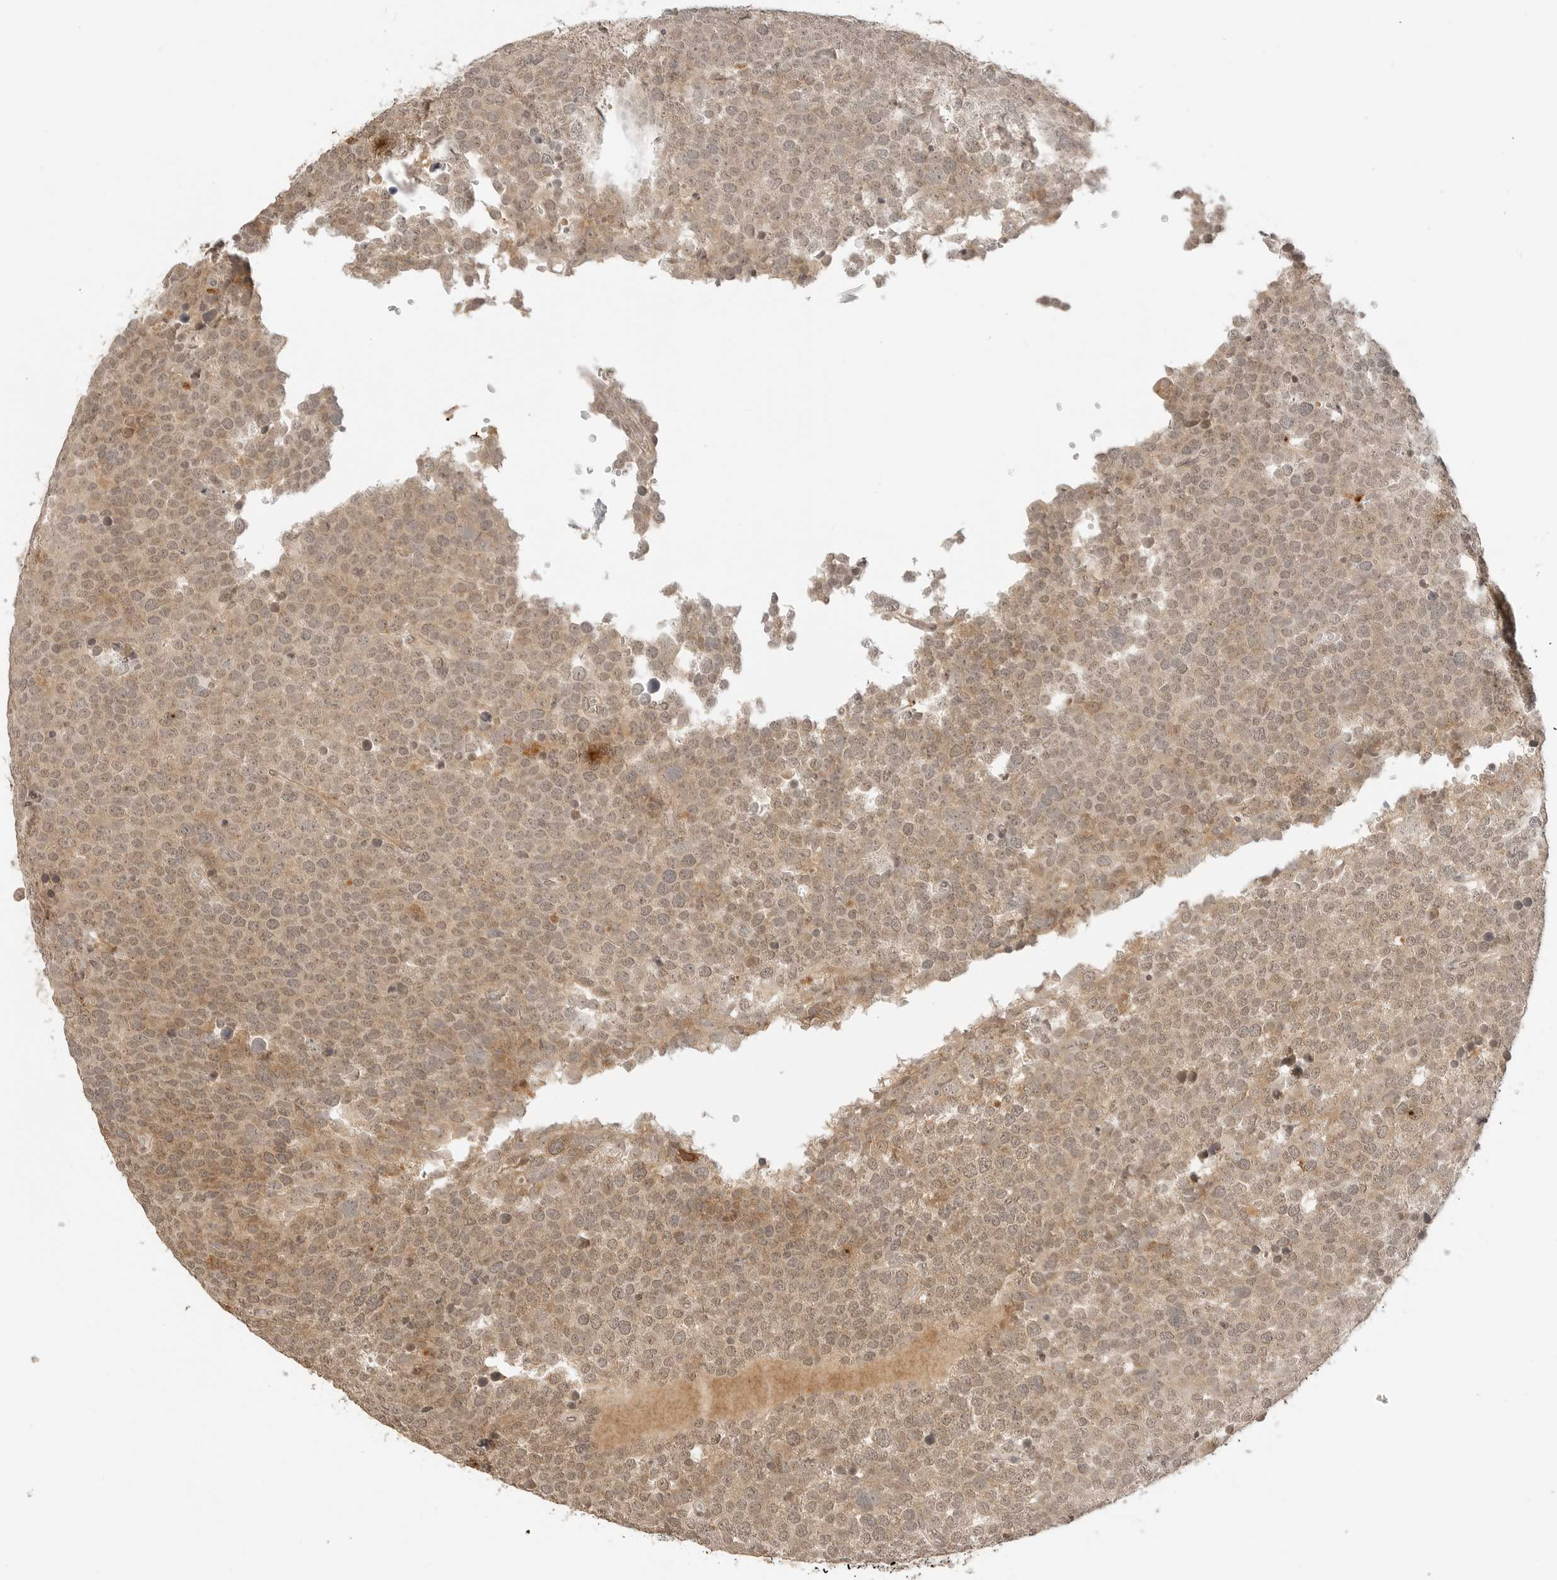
{"staining": {"intensity": "moderate", "quantity": ">75%", "location": "cytoplasmic/membranous,nuclear"}, "tissue": "testis cancer", "cell_type": "Tumor cells", "image_type": "cancer", "snomed": [{"axis": "morphology", "description": "Seminoma, NOS"}, {"axis": "topography", "description": "Testis"}], "caption": "Protein staining exhibits moderate cytoplasmic/membranous and nuclear expression in approximately >75% of tumor cells in testis seminoma.", "gene": "GPR34", "patient": {"sex": "male", "age": 71}}